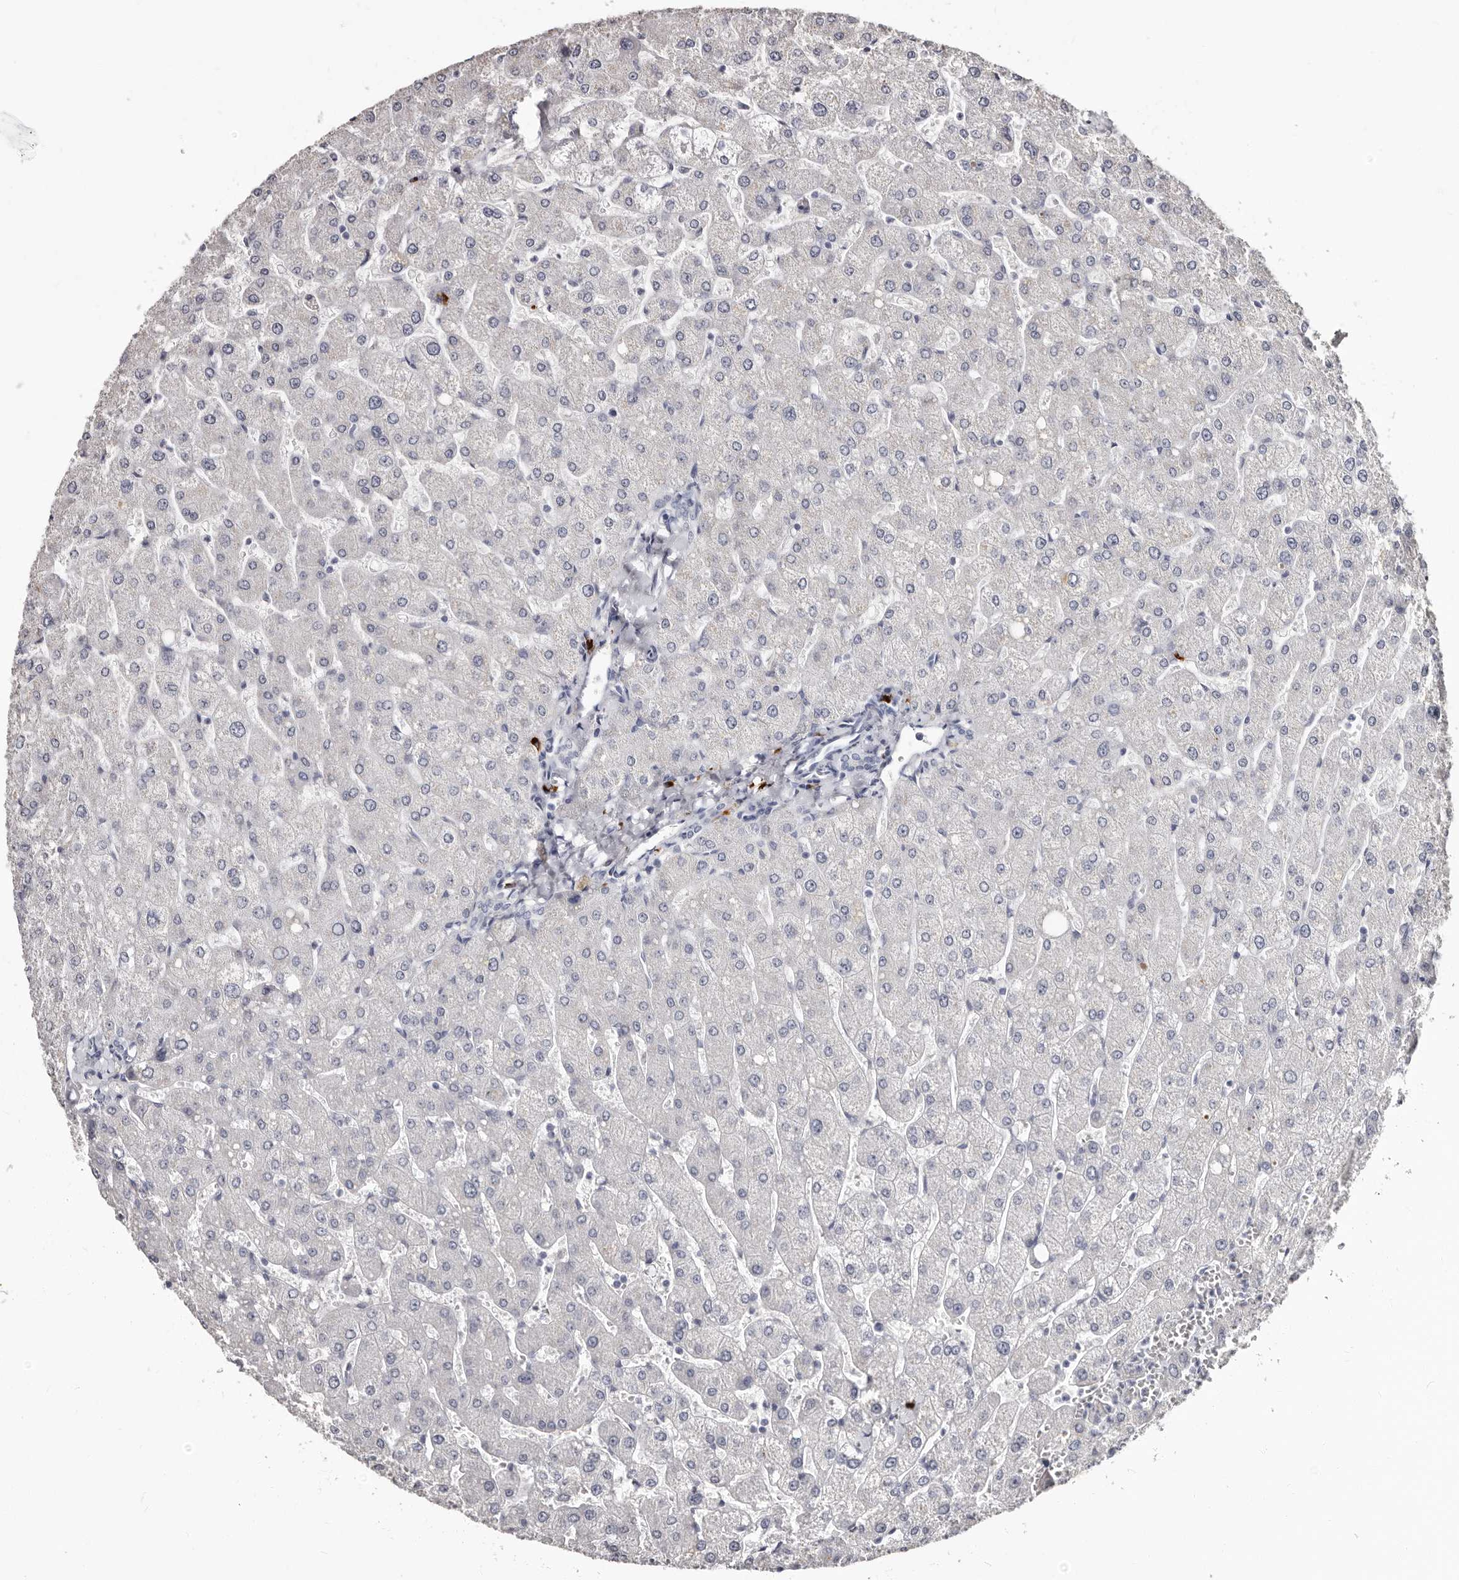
{"staining": {"intensity": "negative", "quantity": "none", "location": "none"}, "tissue": "liver", "cell_type": "Cholangiocytes", "image_type": "normal", "snomed": [{"axis": "morphology", "description": "Normal tissue, NOS"}, {"axis": "topography", "description": "Liver"}], "caption": "DAB immunohistochemical staining of normal human liver demonstrates no significant staining in cholangiocytes.", "gene": "TBC1D22B", "patient": {"sex": "male", "age": 55}}